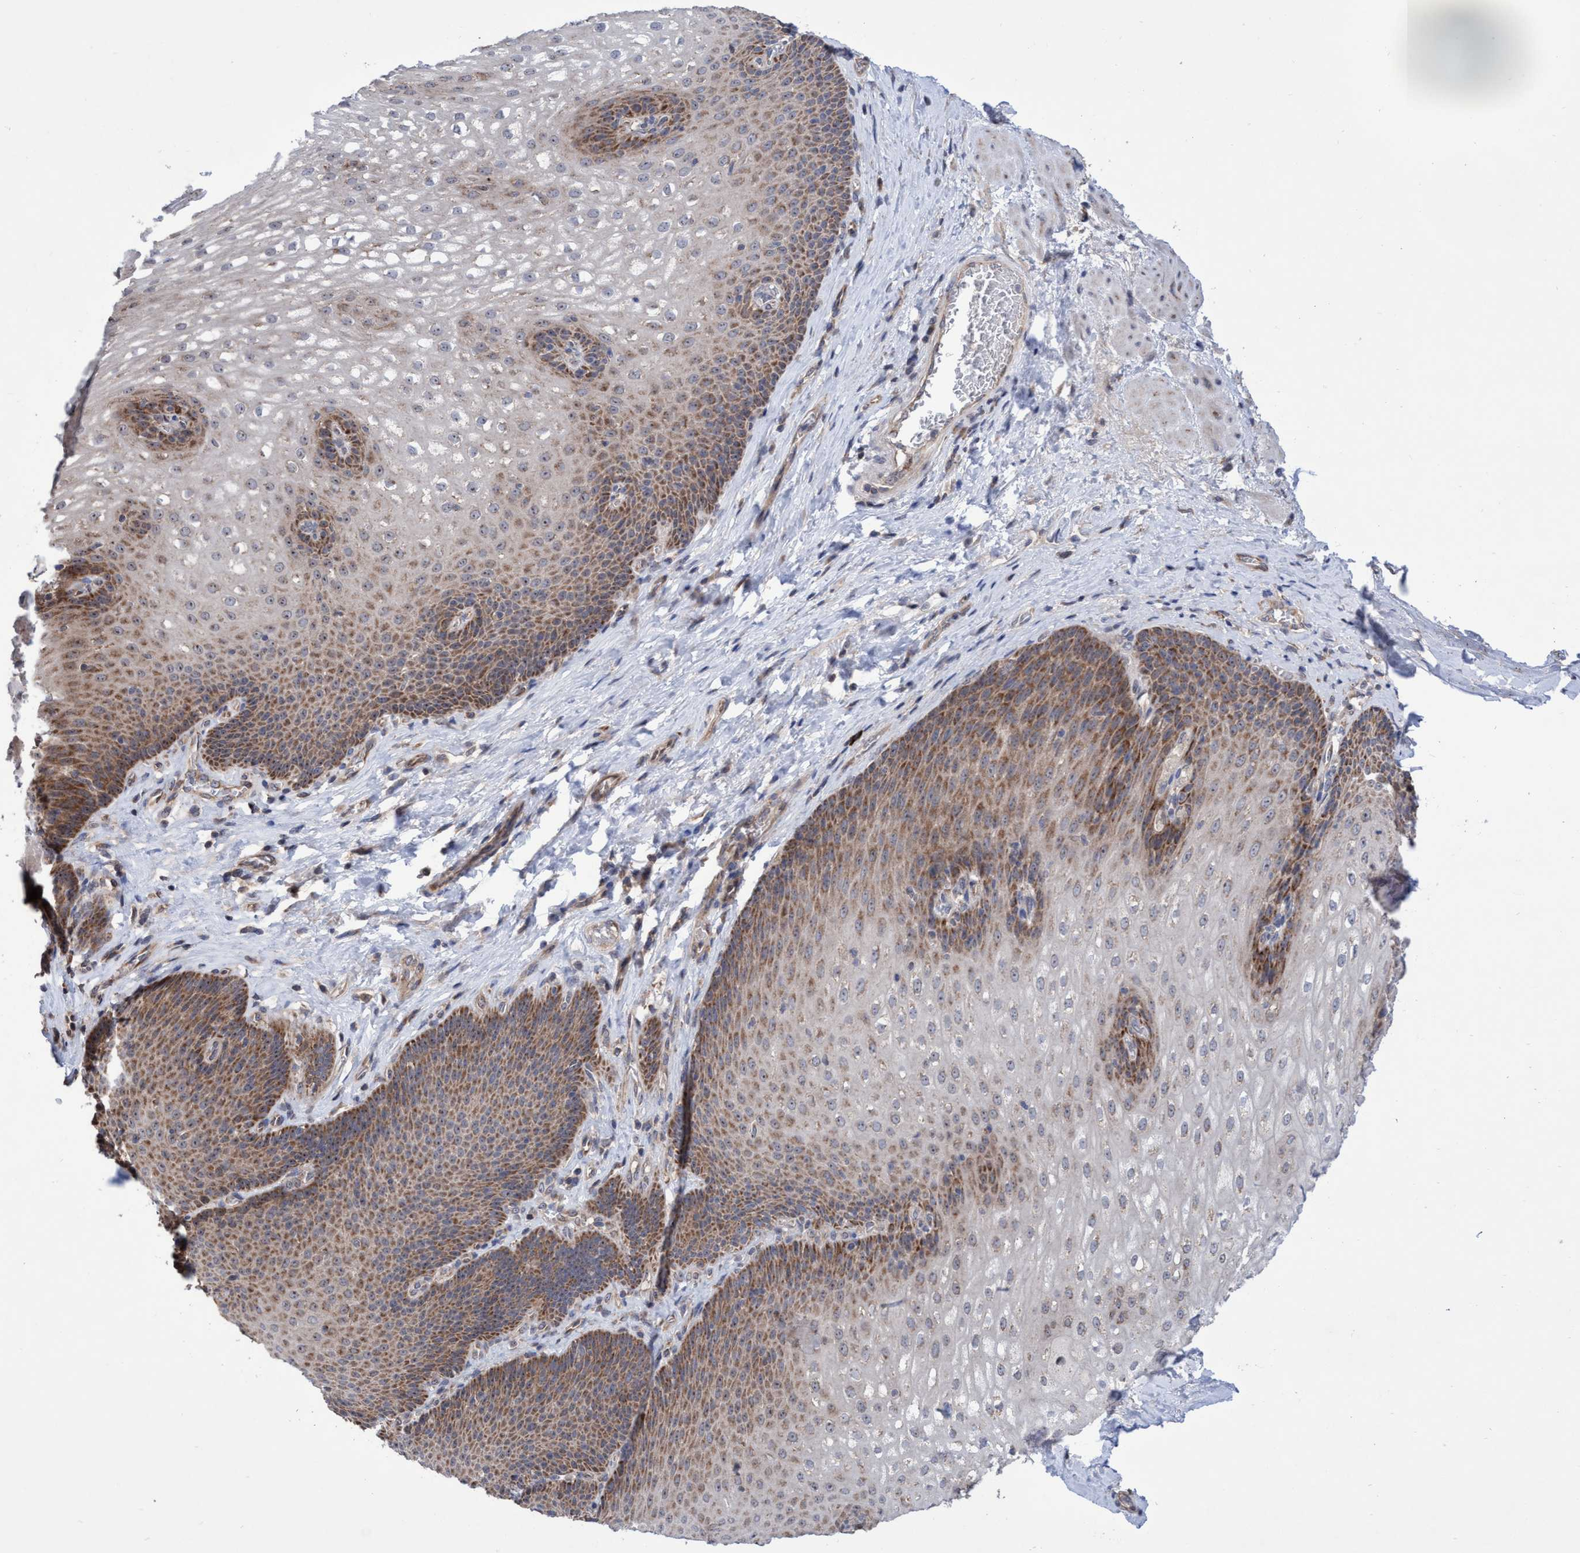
{"staining": {"intensity": "moderate", "quantity": ">75%", "location": "cytoplasmic/membranous,nuclear"}, "tissue": "esophagus", "cell_type": "Squamous epithelial cells", "image_type": "normal", "snomed": [{"axis": "morphology", "description": "Normal tissue, NOS"}, {"axis": "topography", "description": "Esophagus"}], "caption": "Brown immunohistochemical staining in unremarkable human esophagus displays moderate cytoplasmic/membranous,nuclear staining in approximately >75% of squamous epithelial cells.", "gene": "P2RY14", "patient": {"sex": "male", "age": 48}}